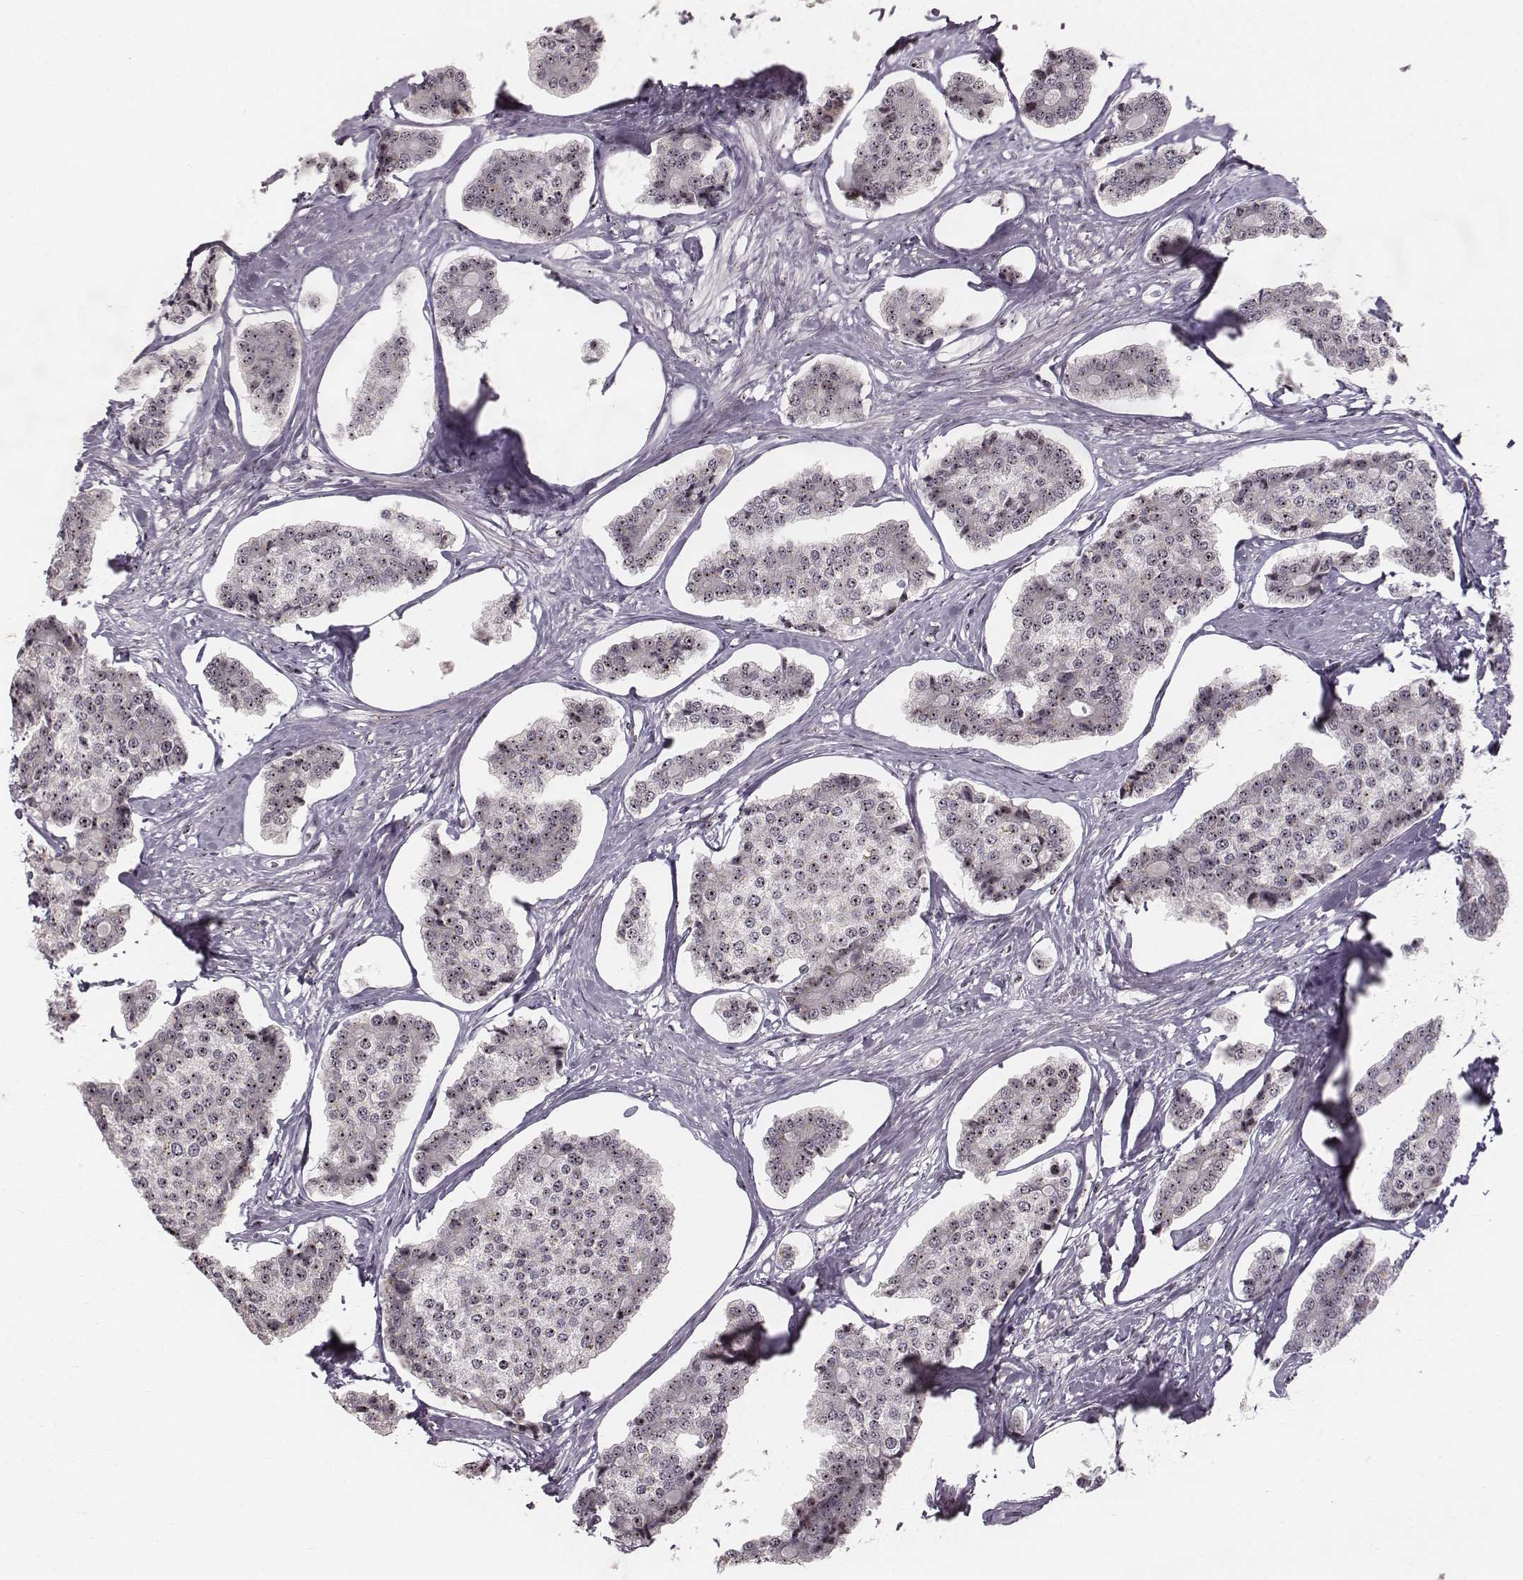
{"staining": {"intensity": "weak", "quantity": ">75%", "location": "nuclear"}, "tissue": "carcinoid", "cell_type": "Tumor cells", "image_type": "cancer", "snomed": [{"axis": "morphology", "description": "Carcinoid, malignant, NOS"}, {"axis": "topography", "description": "Small intestine"}], "caption": "The image shows immunohistochemical staining of carcinoid (malignant). There is weak nuclear positivity is present in approximately >75% of tumor cells. The staining is performed using DAB brown chromogen to label protein expression. The nuclei are counter-stained blue using hematoxylin.", "gene": "NOP56", "patient": {"sex": "female", "age": 65}}